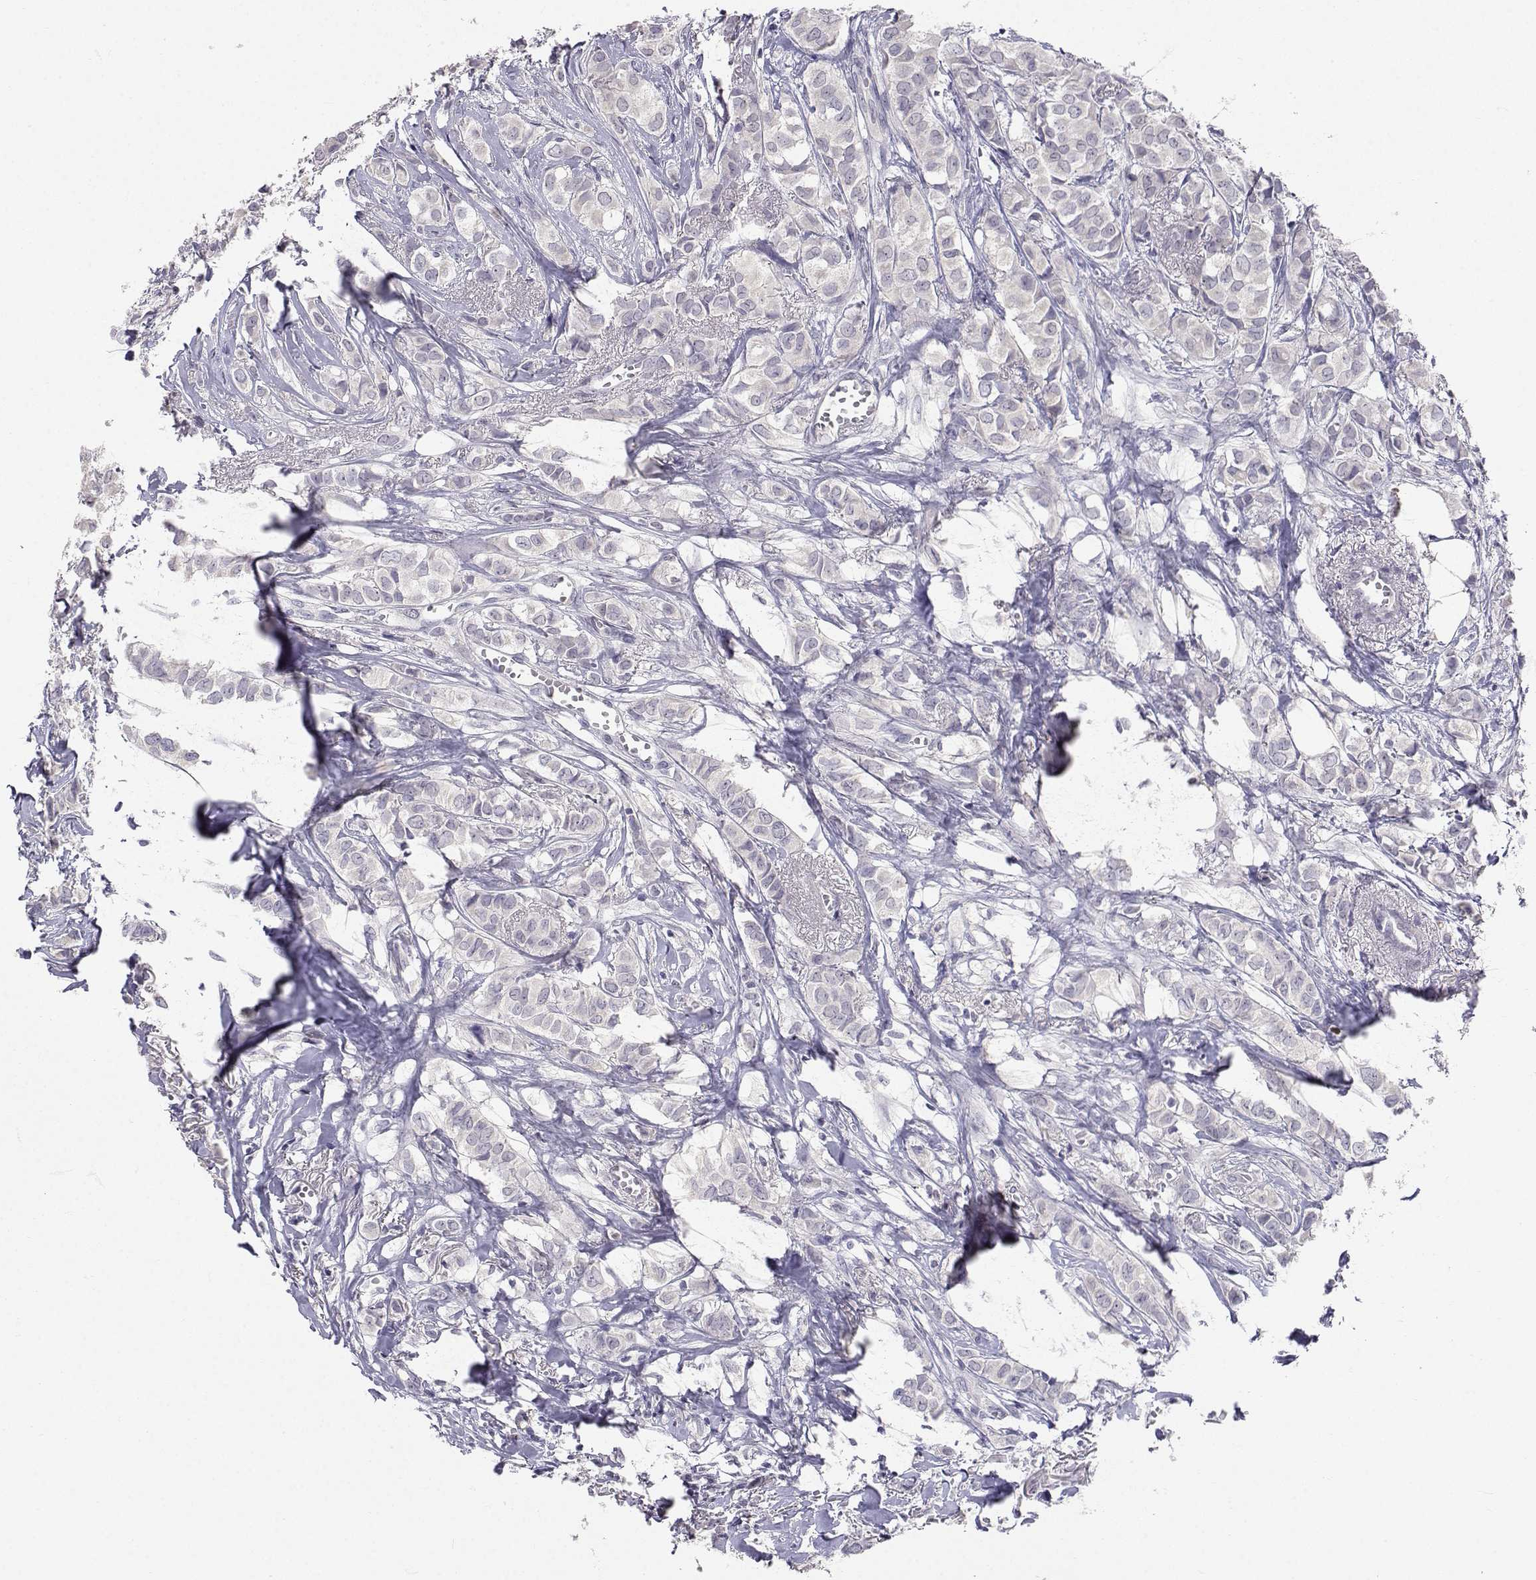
{"staining": {"intensity": "negative", "quantity": "none", "location": "none"}, "tissue": "breast cancer", "cell_type": "Tumor cells", "image_type": "cancer", "snomed": [{"axis": "morphology", "description": "Duct carcinoma"}, {"axis": "topography", "description": "Breast"}], "caption": "Tumor cells are negative for protein expression in human invasive ductal carcinoma (breast).", "gene": "SLC6A3", "patient": {"sex": "female", "age": 85}}